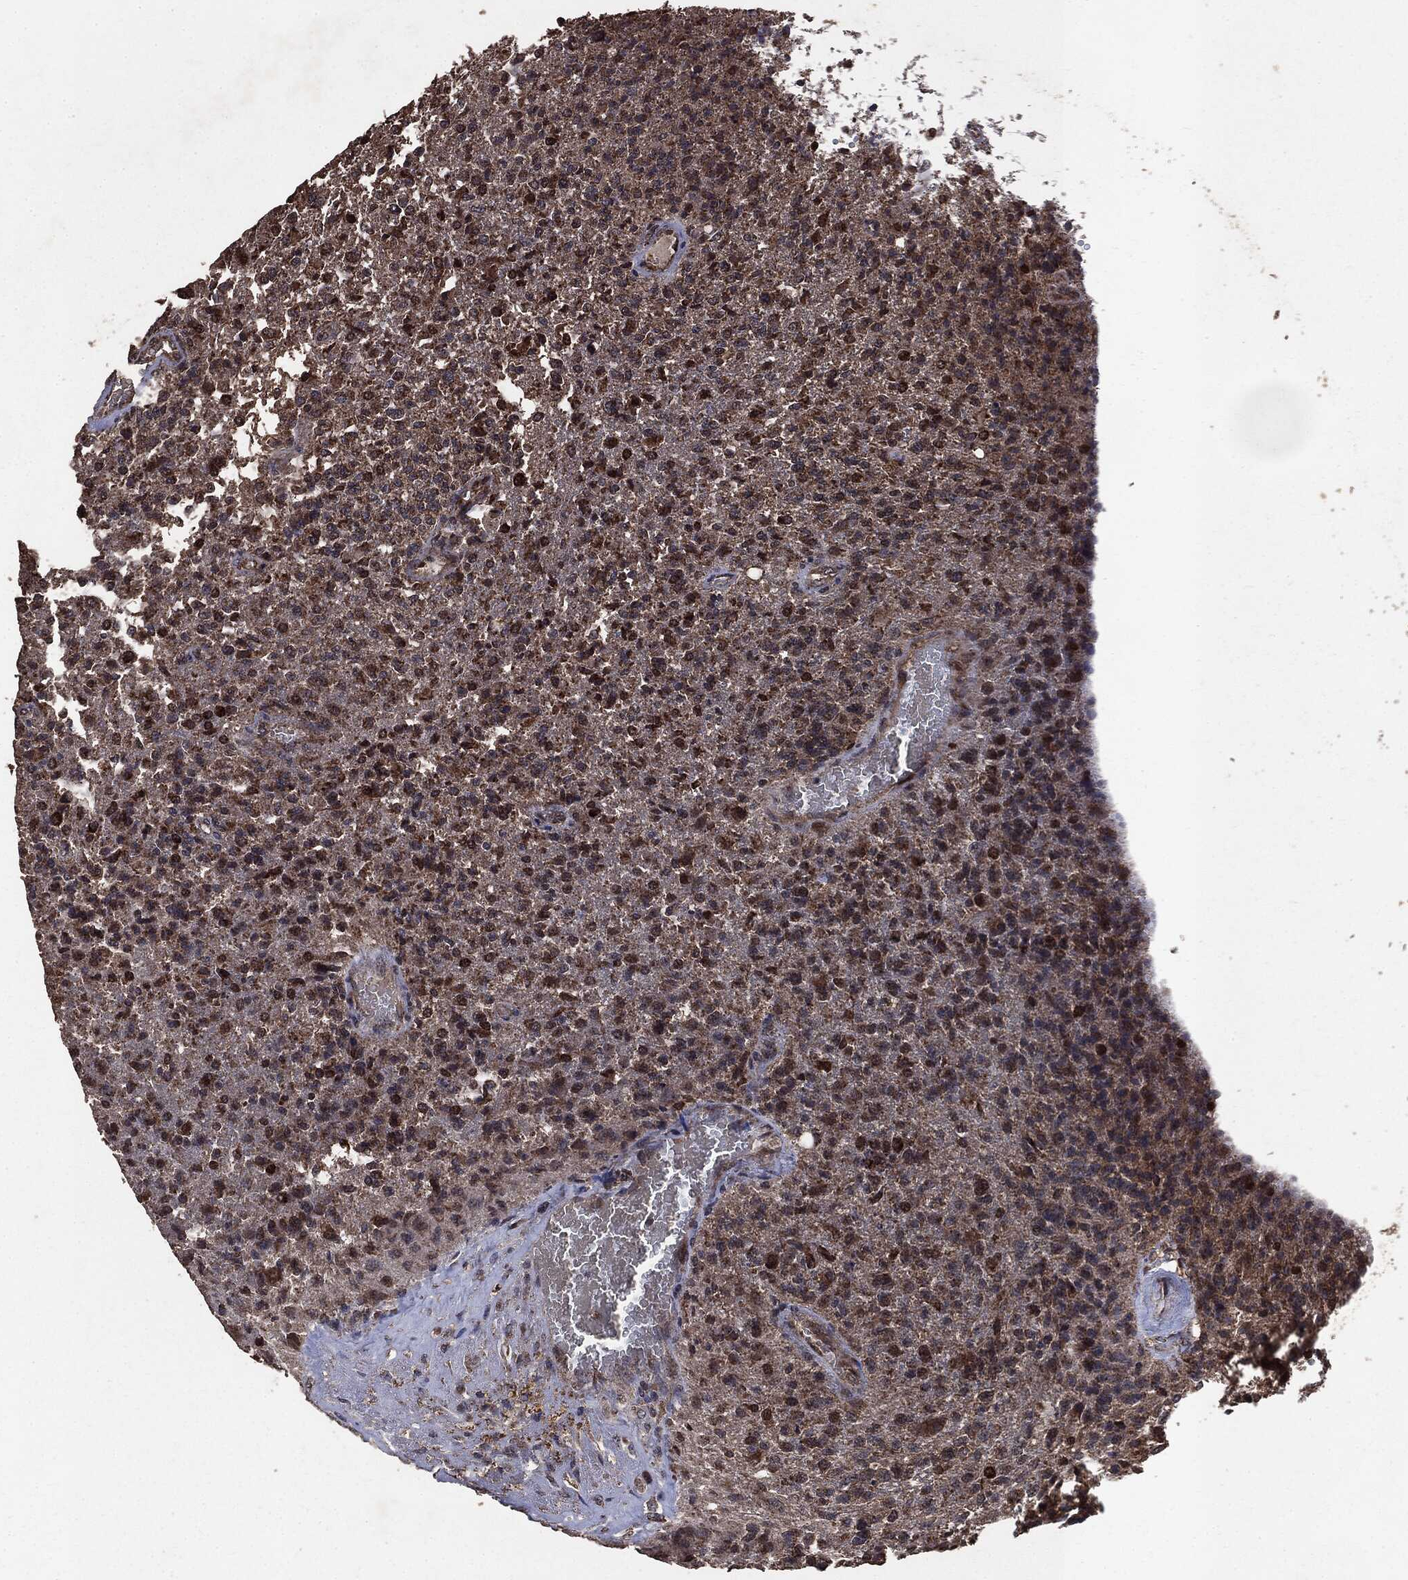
{"staining": {"intensity": "strong", "quantity": "<25%", "location": "cytoplasmic/membranous,nuclear"}, "tissue": "glioma", "cell_type": "Tumor cells", "image_type": "cancer", "snomed": [{"axis": "morphology", "description": "Glioma, malignant, High grade"}, {"axis": "topography", "description": "Brain"}], "caption": "Immunohistochemistry (IHC) (DAB) staining of glioma exhibits strong cytoplasmic/membranous and nuclear protein staining in approximately <25% of tumor cells. The staining was performed using DAB, with brown indicating positive protein expression. Nuclei are stained blue with hematoxylin.", "gene": "PPP6R2", "patient": {"sex": "male", "age": 56}}